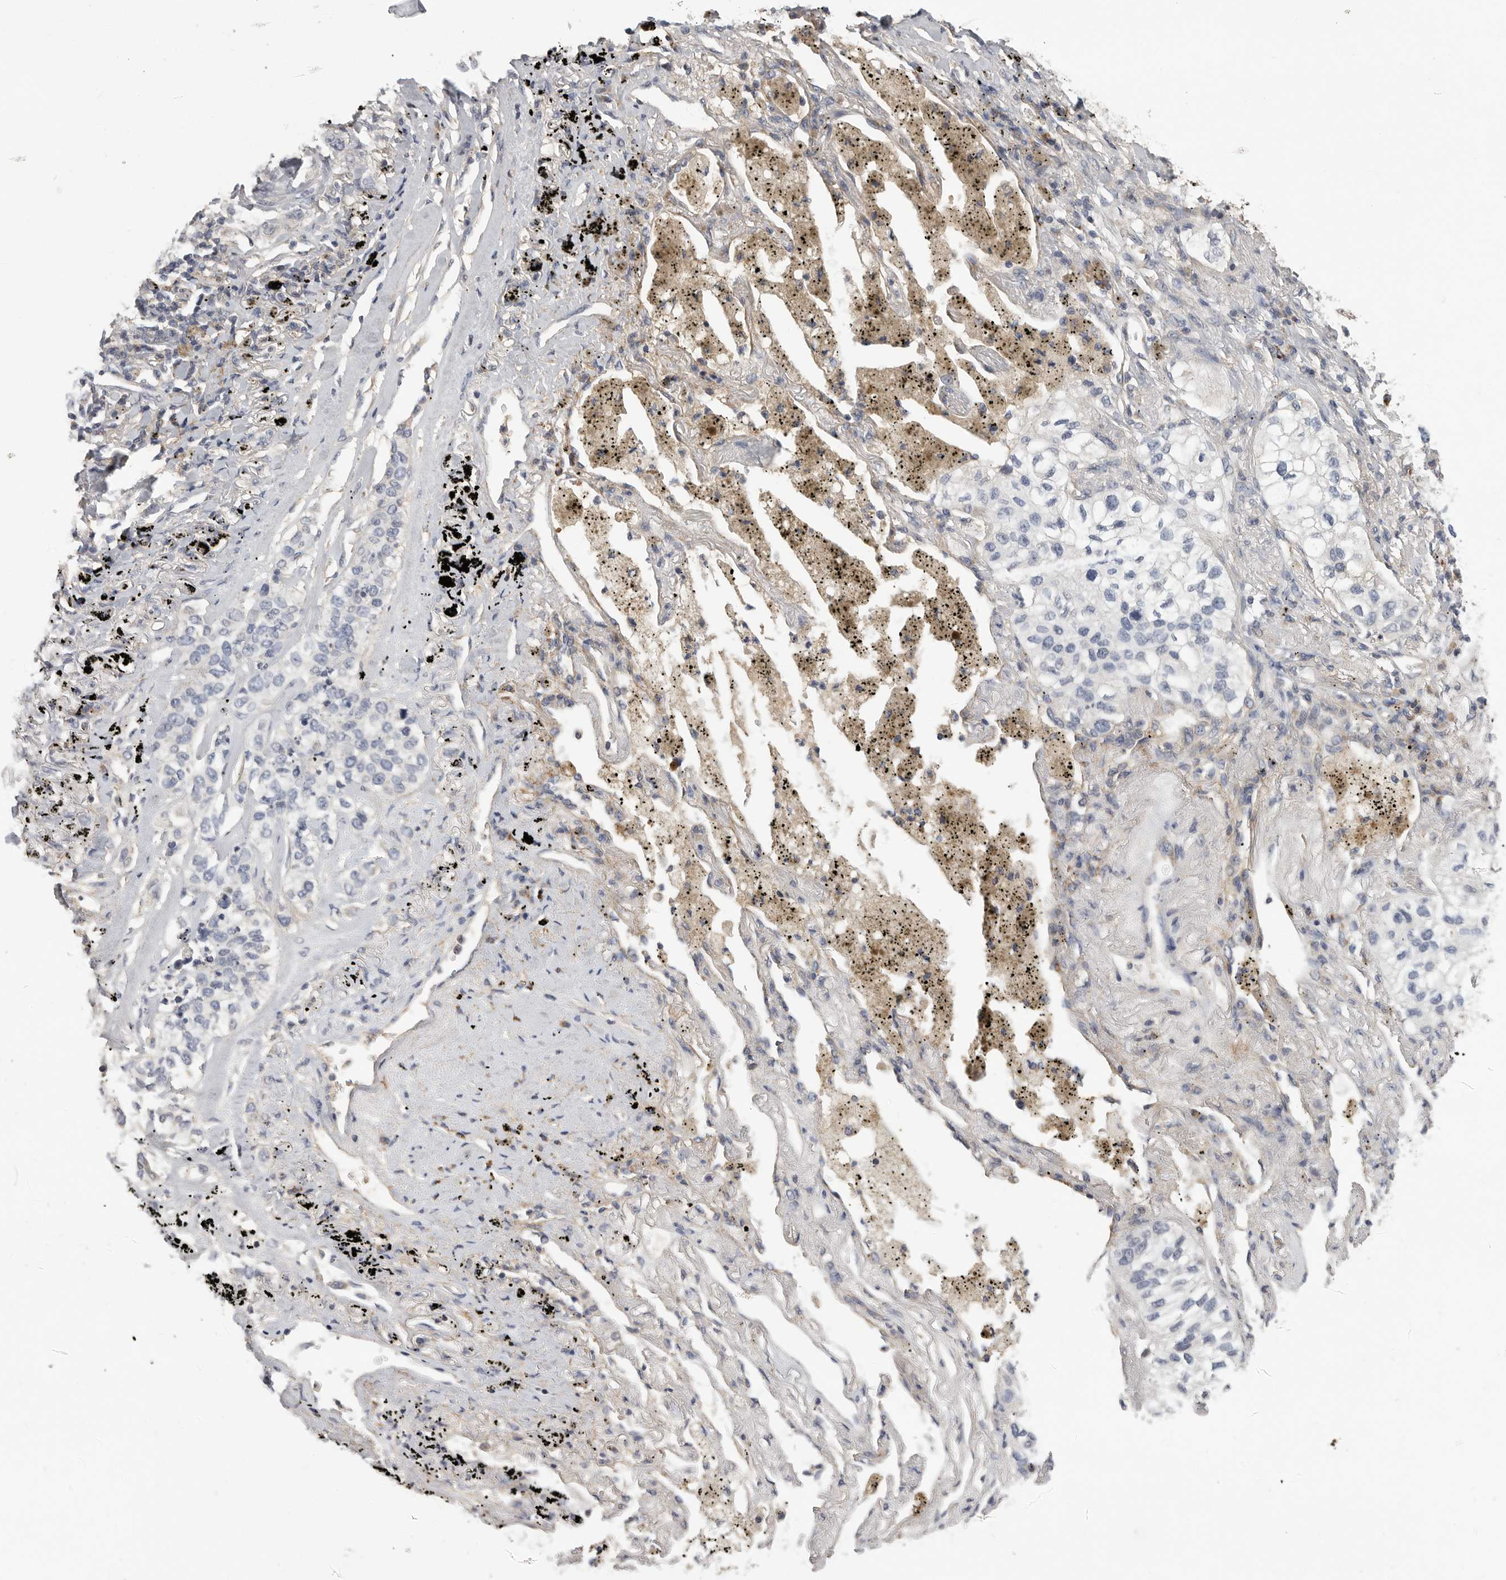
{"staining": {"intensity": "negative", "quantity": "none", "location": "none"}, "tissue": "lung cancer", "cell_type": "Tumor cells", "image_type": "cancer", "snomed": [{"axis": "morphology", "description": "Adenocarcinoma, NOS"}, {"axis": "topography", "description": "Lung"}], "caption": "This is an immunohistochemistry photomicrograph of human lung adenocarcinoma. There is no staining in tumor cells.", "gene": "SDC3", "patient": {"sex": "male", "age": 63}}